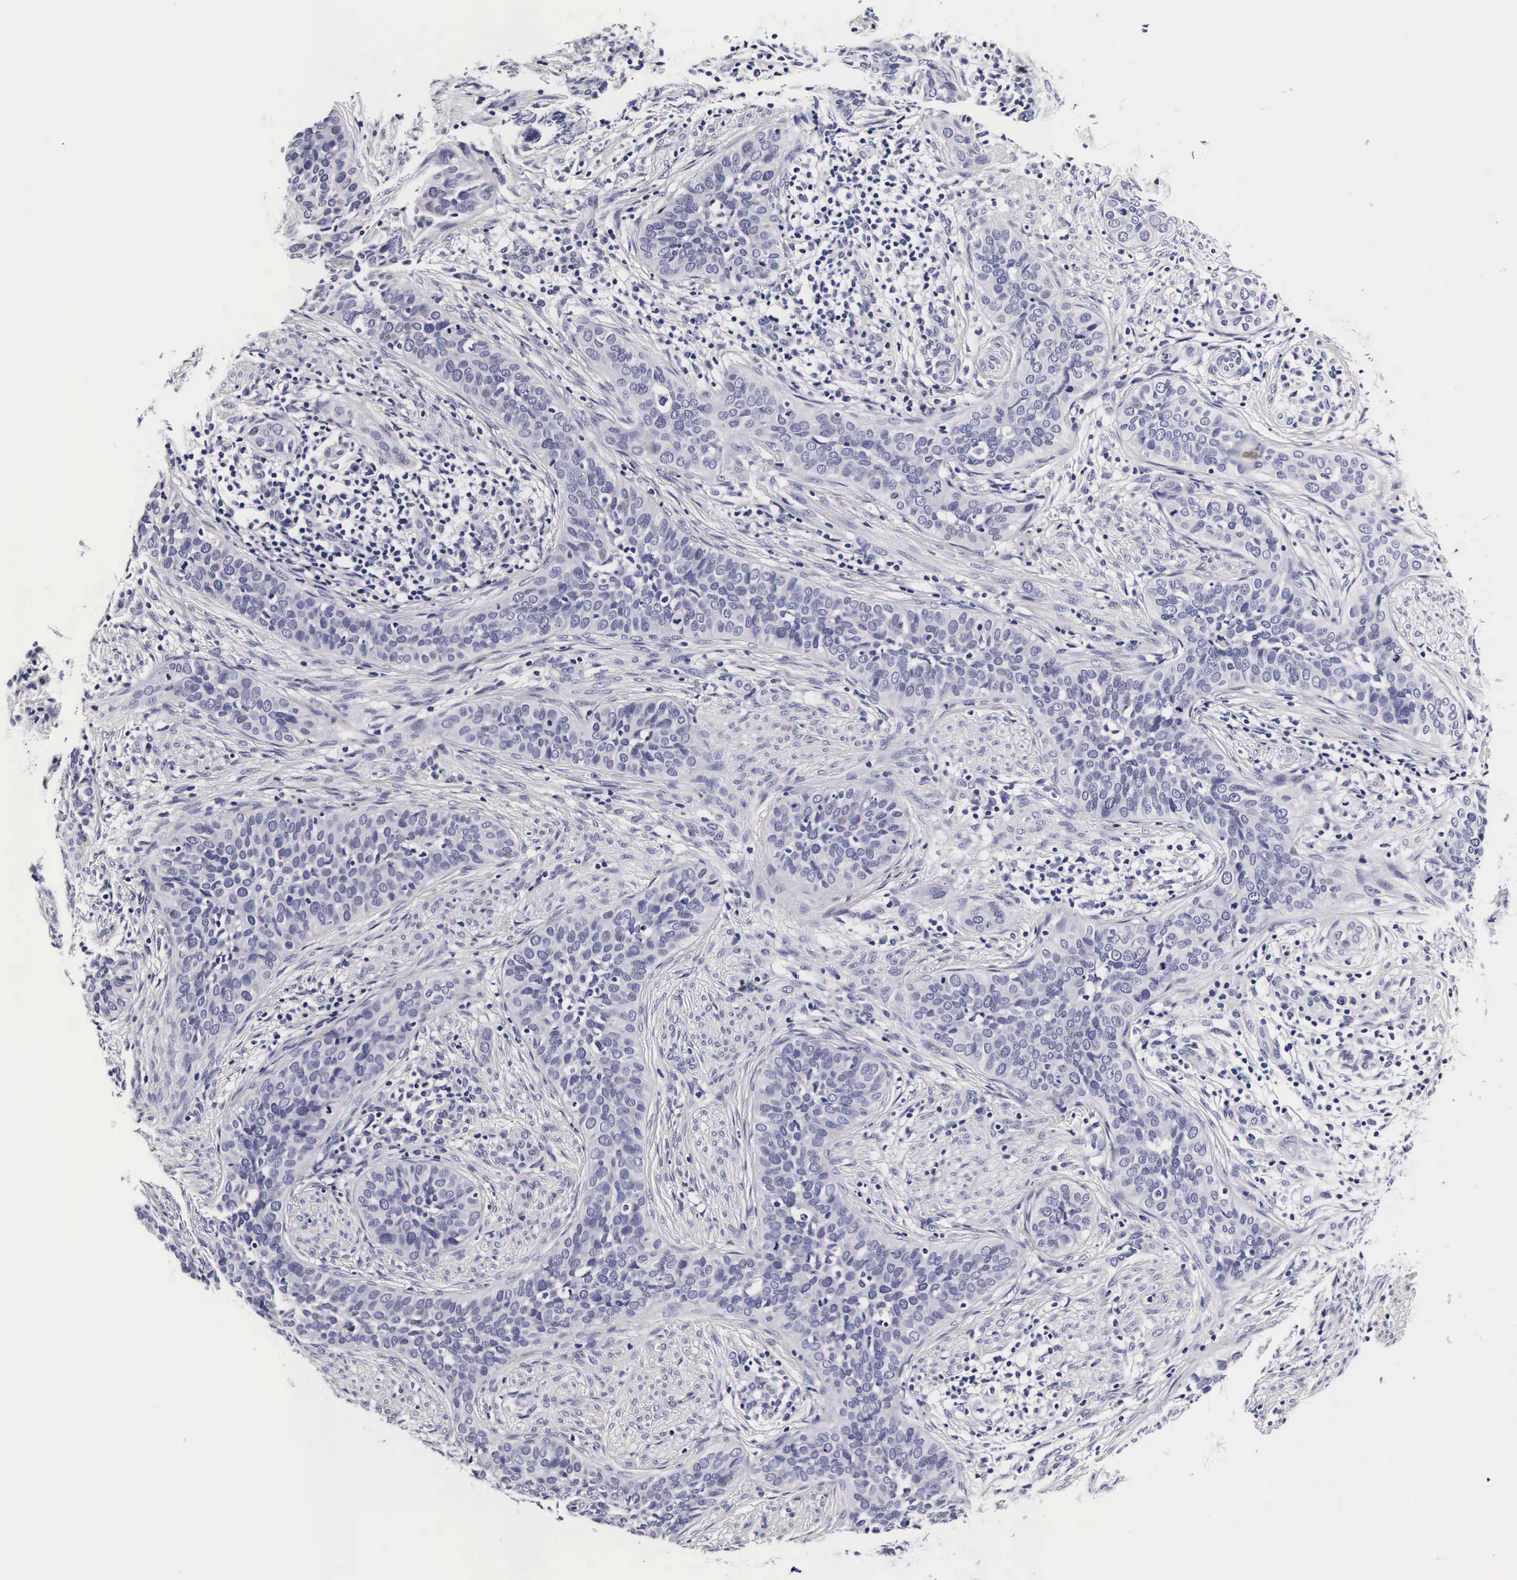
{"staining": {"intensity": "negative", "quantity": "none", "location": "none"}, "tissue": "cervical cancer", "cell_type": "Tumor cells", "image_type": "cancer", "snomed": [{"axis": "morphology", "description": "Squamous cell carcinoma, NOS"}, {"axis": "topography", "description": "Cervix"}], "caption": "This is an IHC micrograph of human cervical cancer. There is no positivity in tumor cells.", "gene": "RNASE6", "patient": {"sex": "female", "age": 31}}